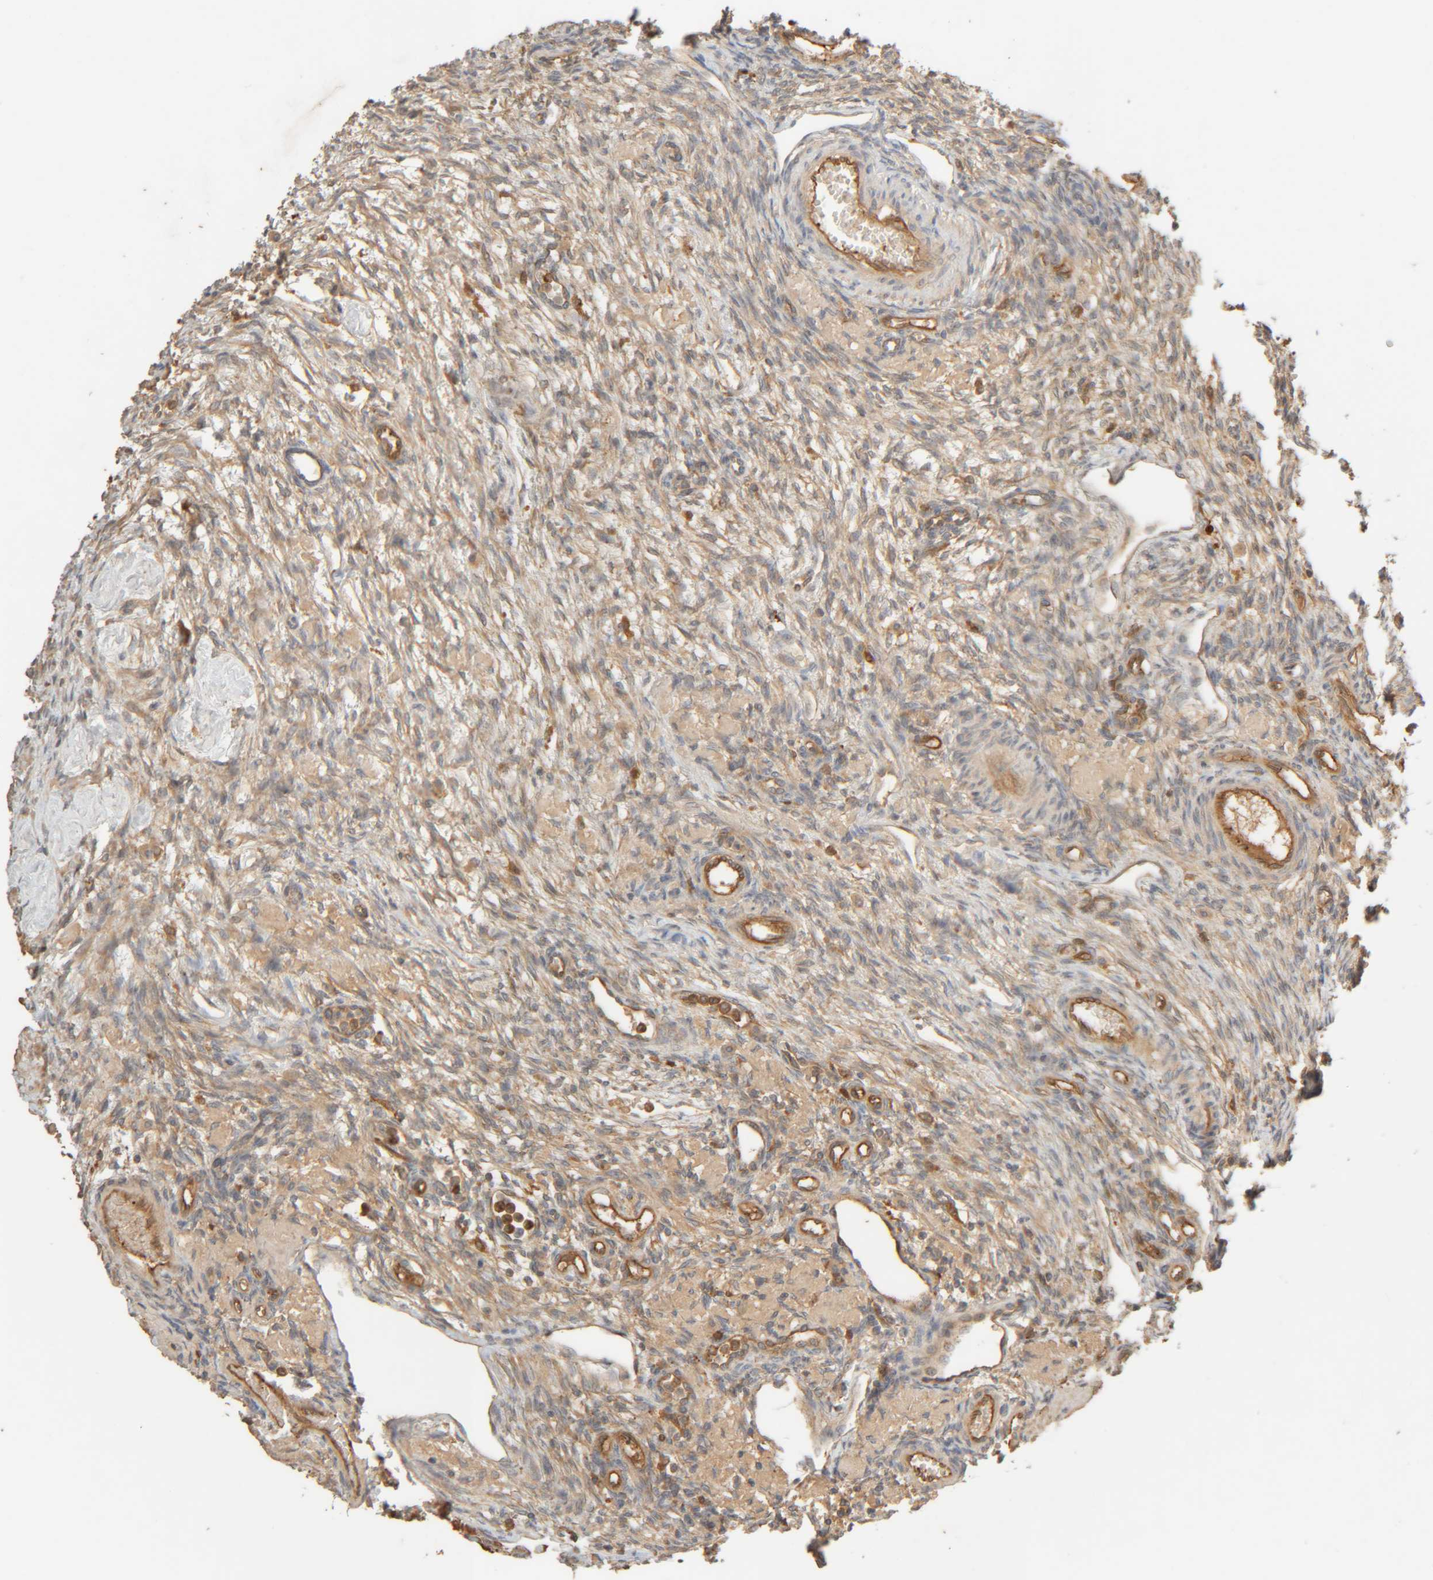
{"staining": {"intensity": "weak", "quantity": ">75%", "location": "cytoplasmic/membranous"}, "tissue": "ovary", "cell_type": "Ovarian stroma cells", "image_type": "normal", "snomed": [{"axis": "morphology", "description": "Normal tissue, NOS"}, {"axis": "topography", "description": "Ovary"}], "caption": "Protein staining of unremarkable ovary exhibits weak cytoplasmic/membranous positivity in about >75% of ovarian stroma cells.", "gene": "TMEM192", "patient": {"sex": "female", "age": 33}}